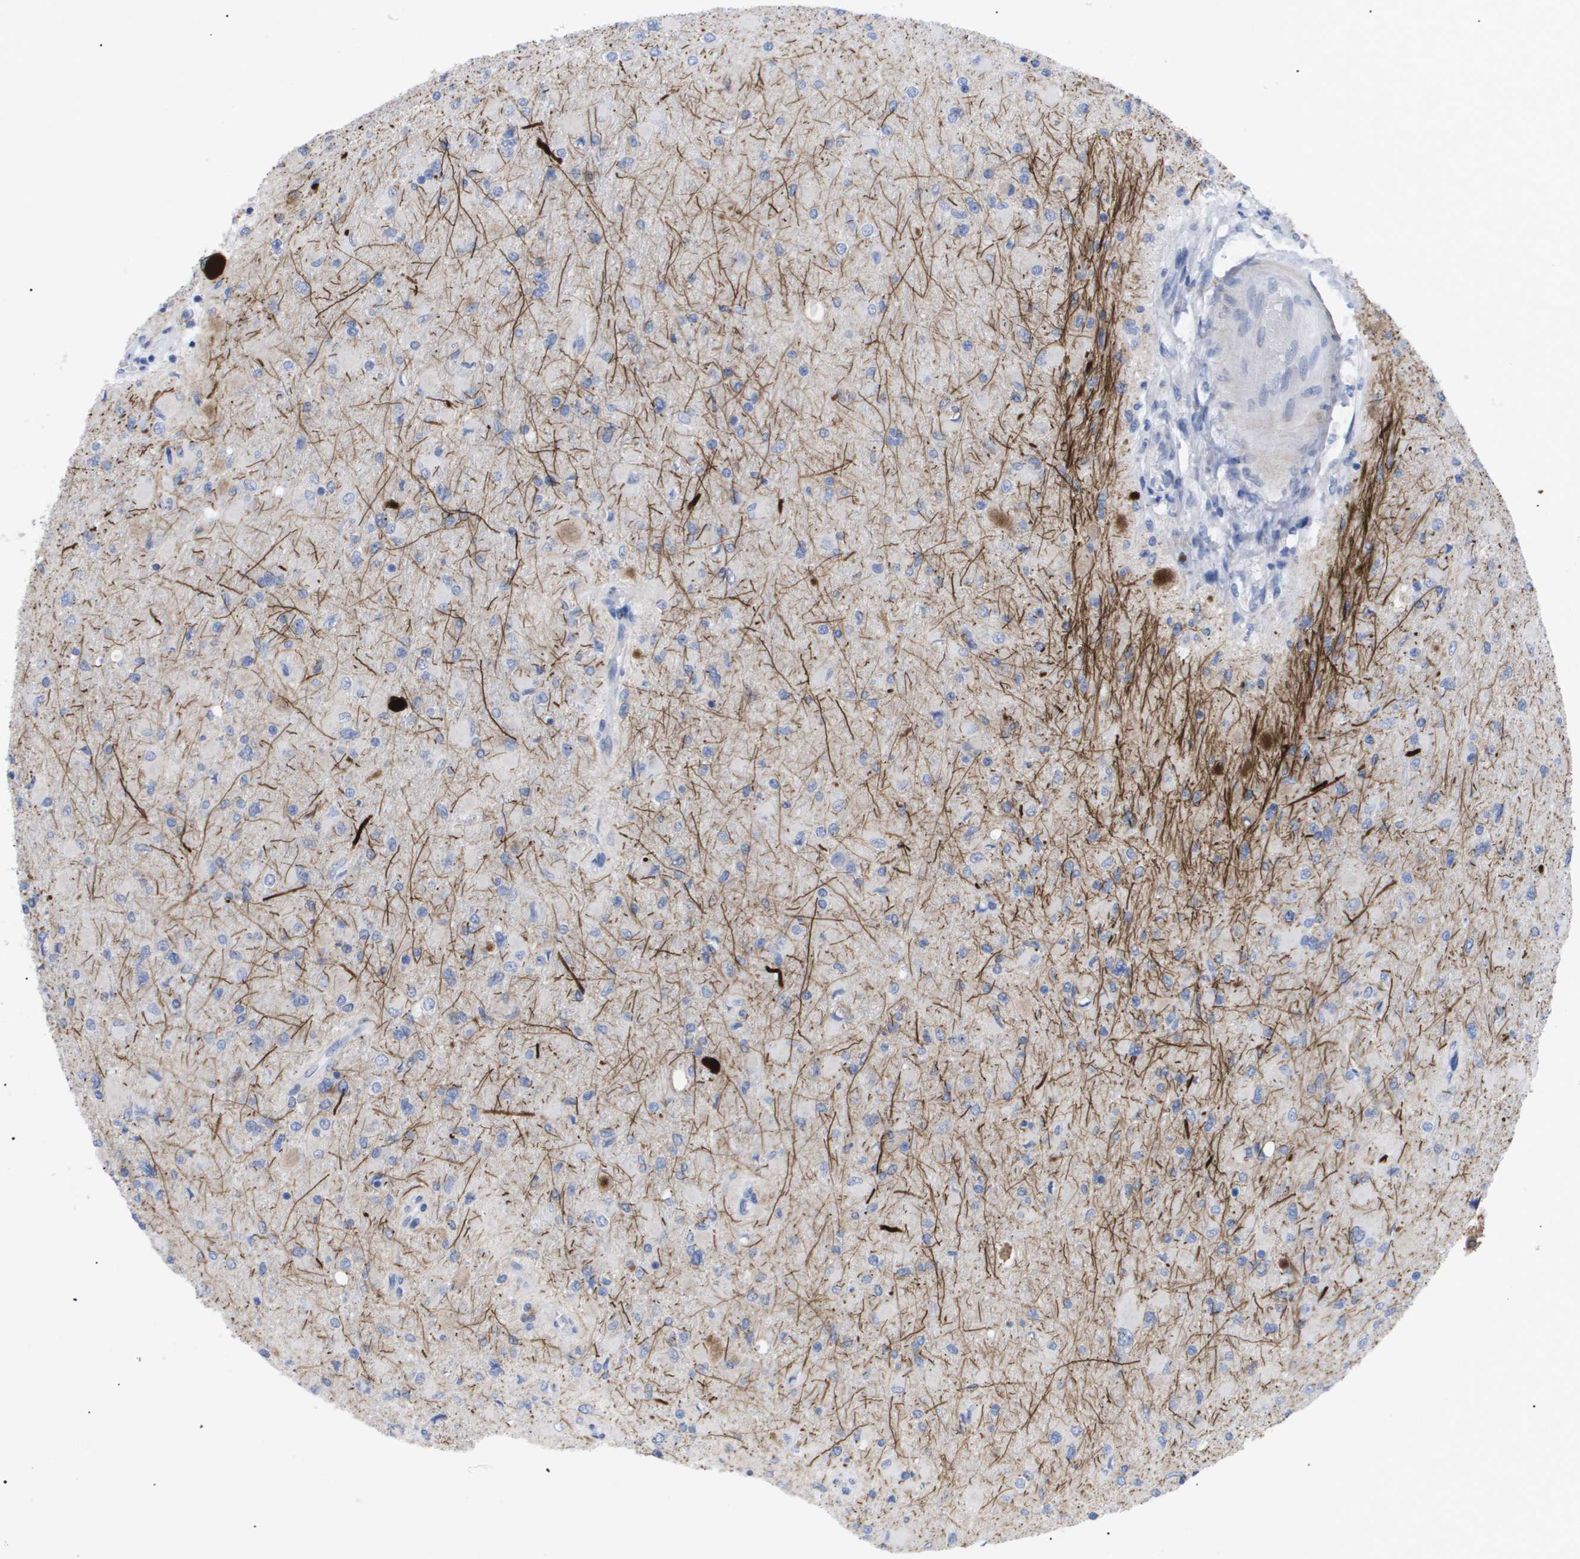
{"staining": {"intensity": "negative", "quantity": "none", "location": "none"}, "tissue": "glioma", "cell_type": "Tumor cells", "image_type": "cancer", "snomed": [{"axis": "morphology", "description": "Glioma, malignant, High grade"}, {"axis": "topography", "description": "Cerebral cortex"}], "caption": "High power microscopy image of an IHC micrograph of glioma, revealing no significant positivity in tumor cells.", "gene": "CAV3", "patient": {"sex": "female", "age": 36}}